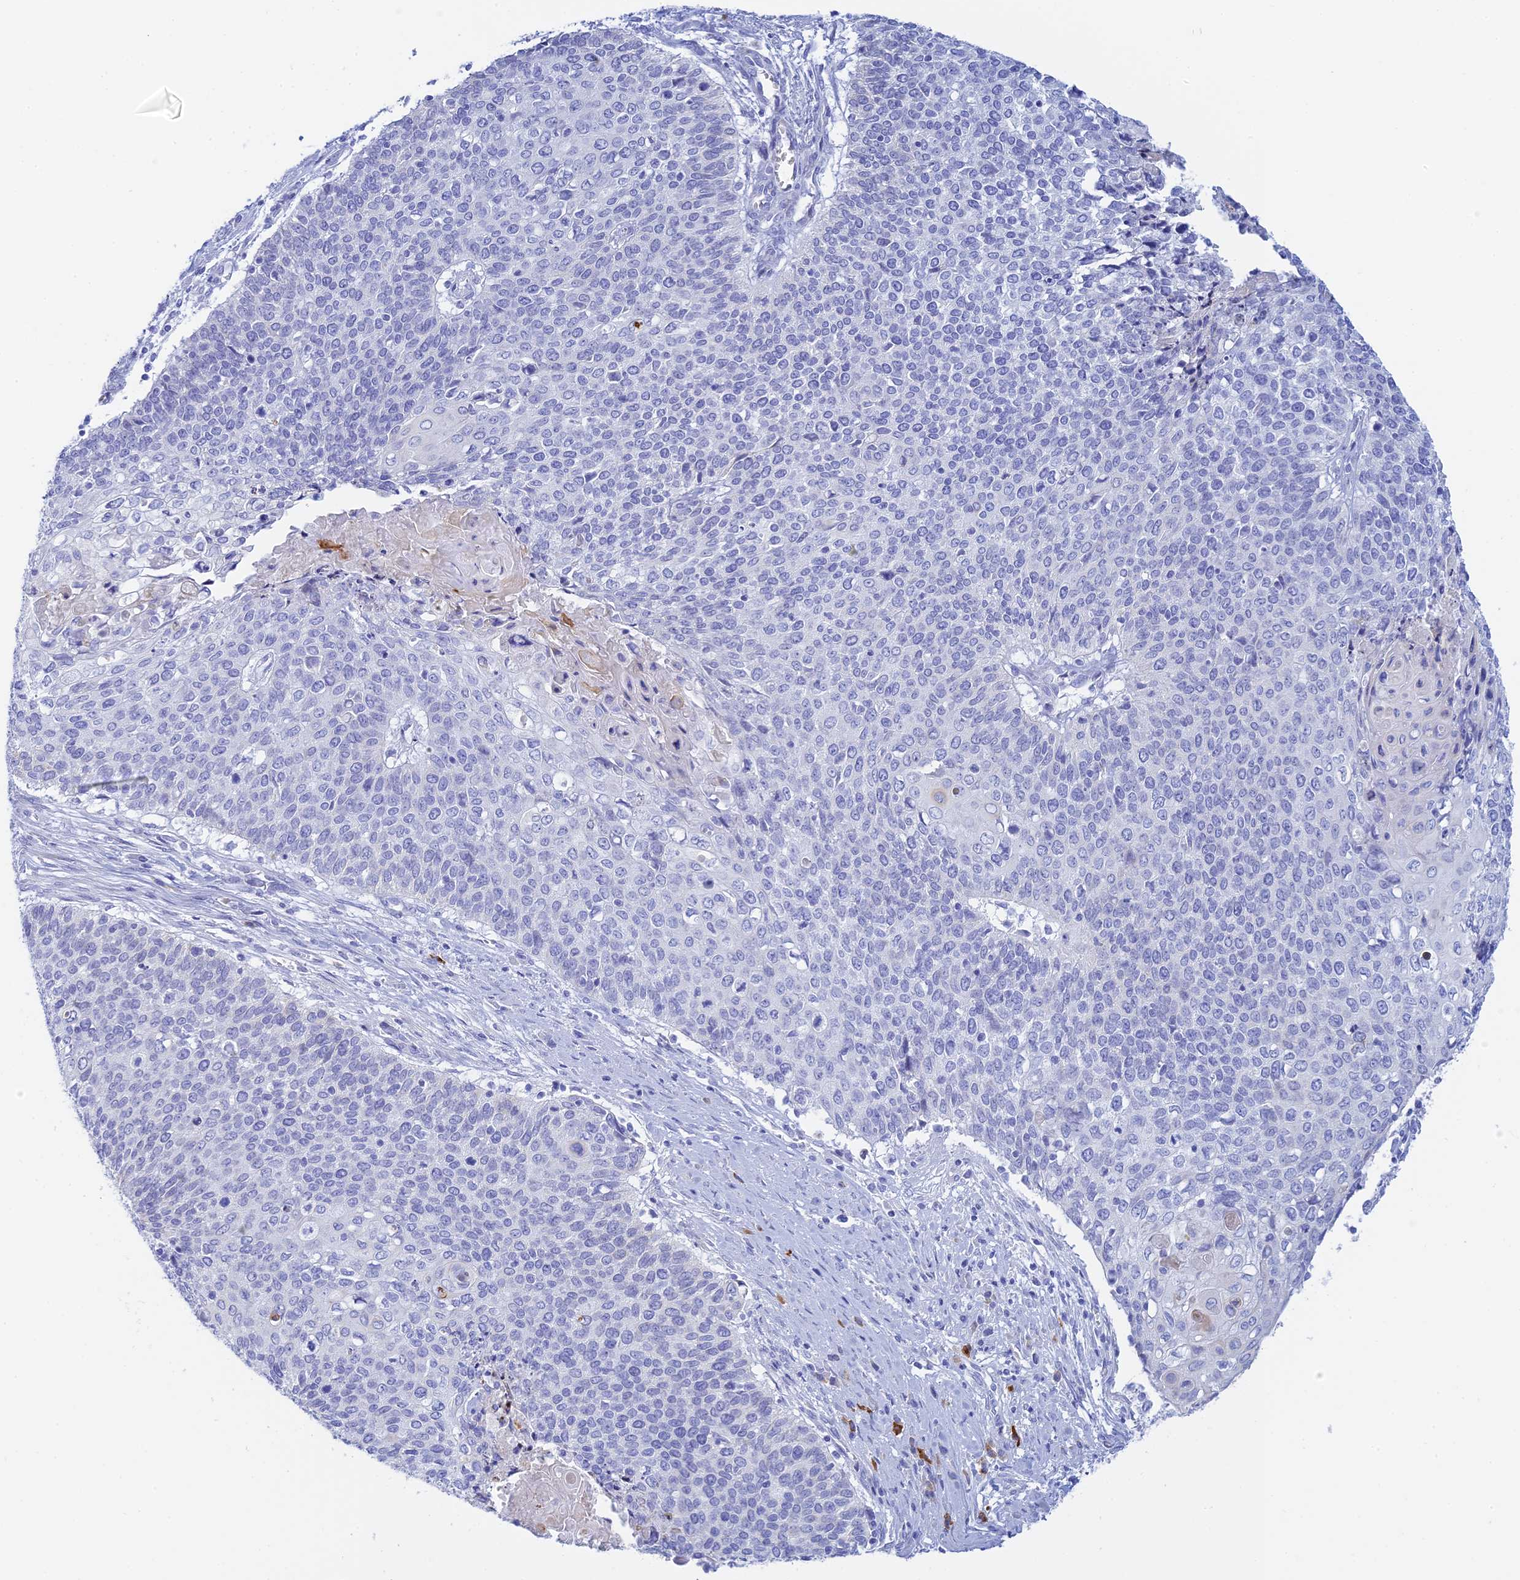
{"staining": {"intensity": "negative", "quantity": "none", "location": "none"}, "tissue": "cervical cancer", "cell_type": "Tumor cells", "image_type": "cancer", "snomed": [{"axis": "morphology", "description": "Squamous cell carcinoma, NOS"}, {"axis": "topography", "description": "Cervix"}], "caption": "A high-resolution histopathology image shows immunohistochemistry (IHC) staining of squamous cell carcinoma (cervical), which displays no significant expression in tumor cells. Nuclei are stained in blue.", "gene": "CEP152", "patient": {"sex": "female", "age": 39}}